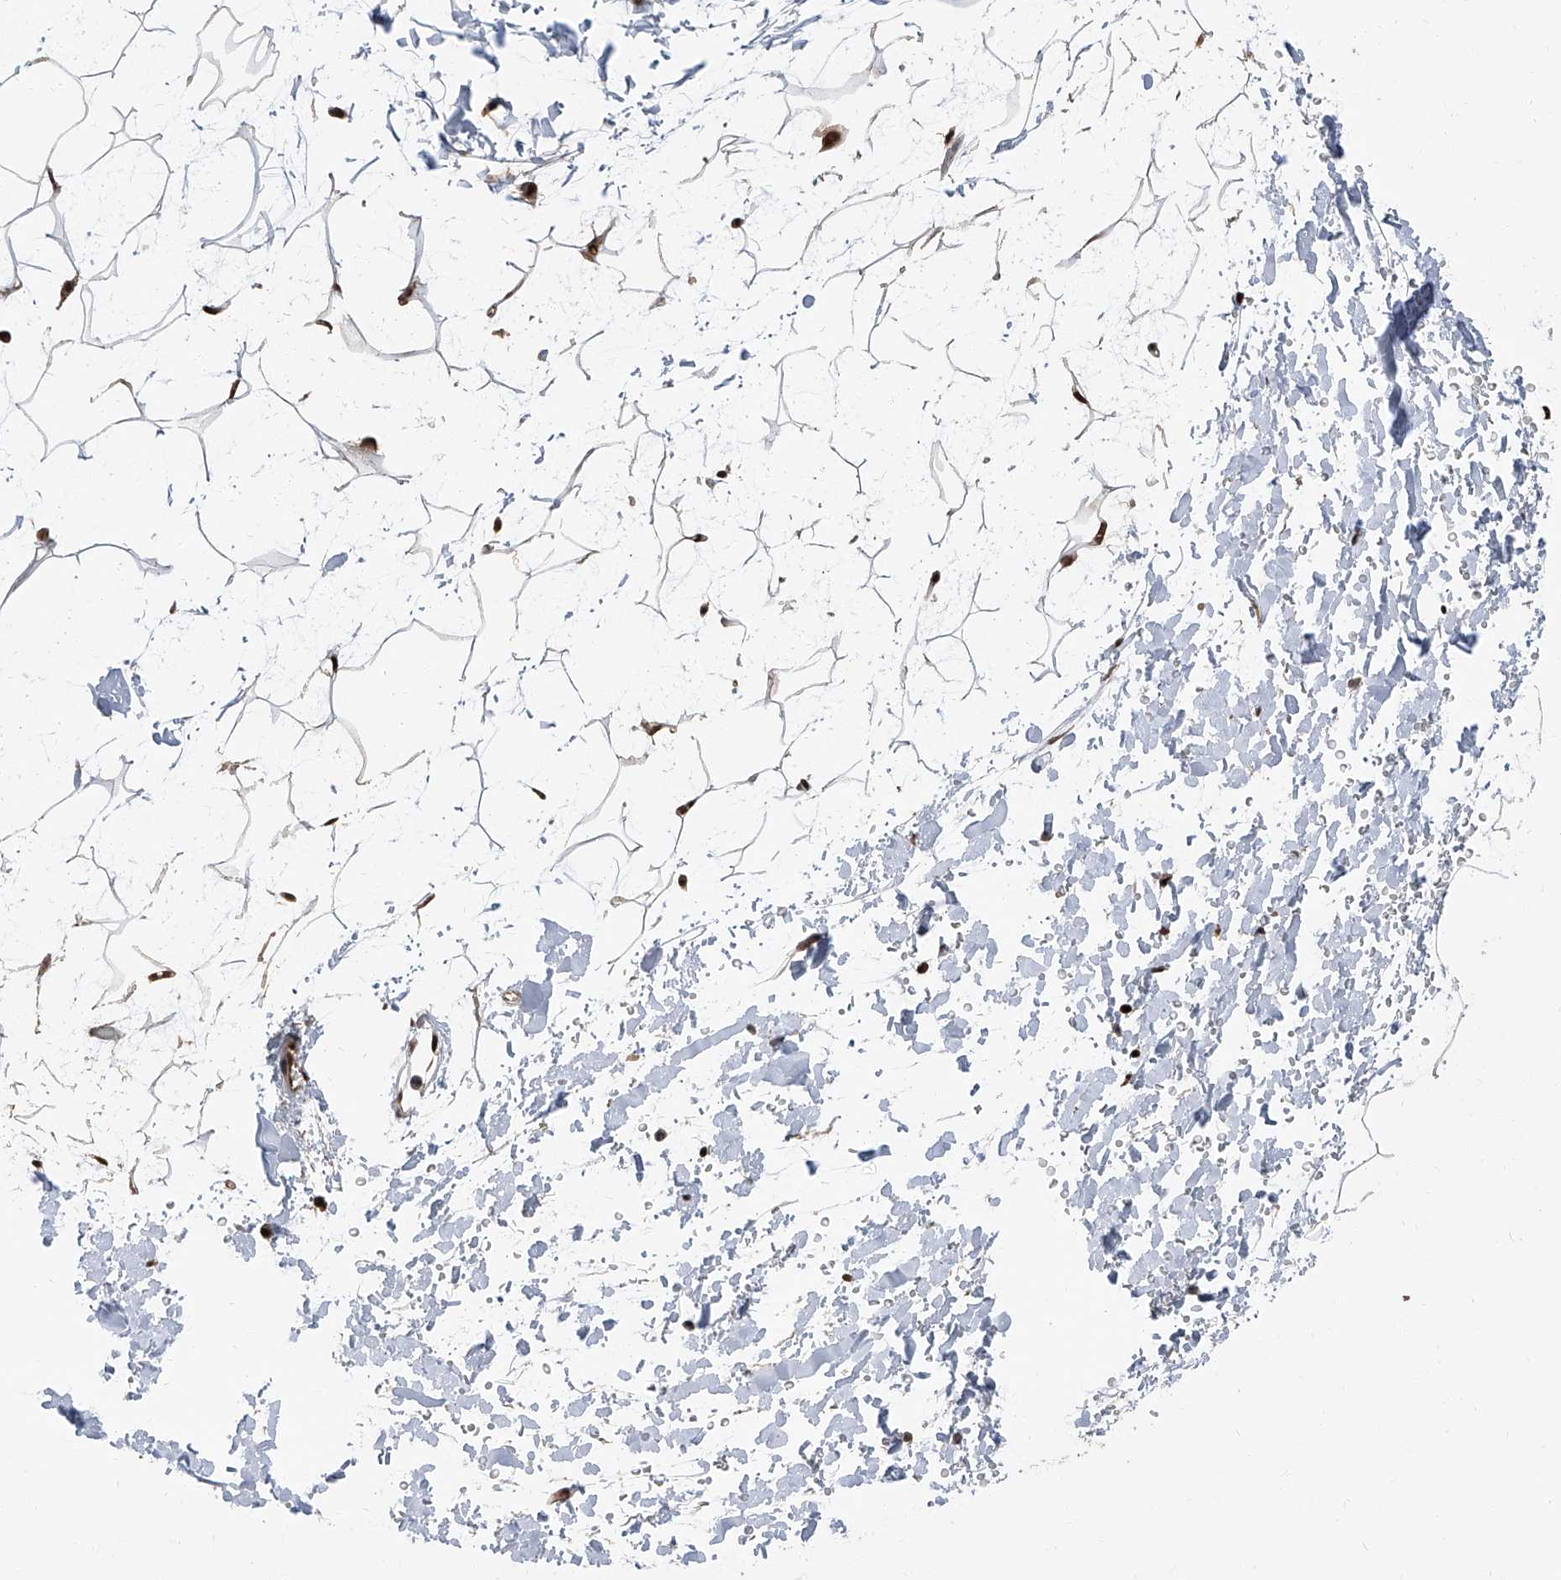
{"staining": {"intensity": "moderate", "quantity": ">75%", "location": "nuclear"}, "tissue": "adipose tissue", "cell_type": "Adipocytes", "image_type": "normal", "snomed": [{"axis": "morphology", "description": "Normal tissue, NOS"}, {"axis": "topography", "description": "Soft tissue"}], "caption": "Immunohistochemistry histopathology image of unremarkable adipose tissue: human adipose tissue stained using immunohistochemistry (IHC) exhibits medium levels of moderate protein expression localized specifically in the nuclear of adipocytes, appearing as a nuclear brown color.", "gene": "FKBP5", "patient": {"sex": "male", "age": 72}}